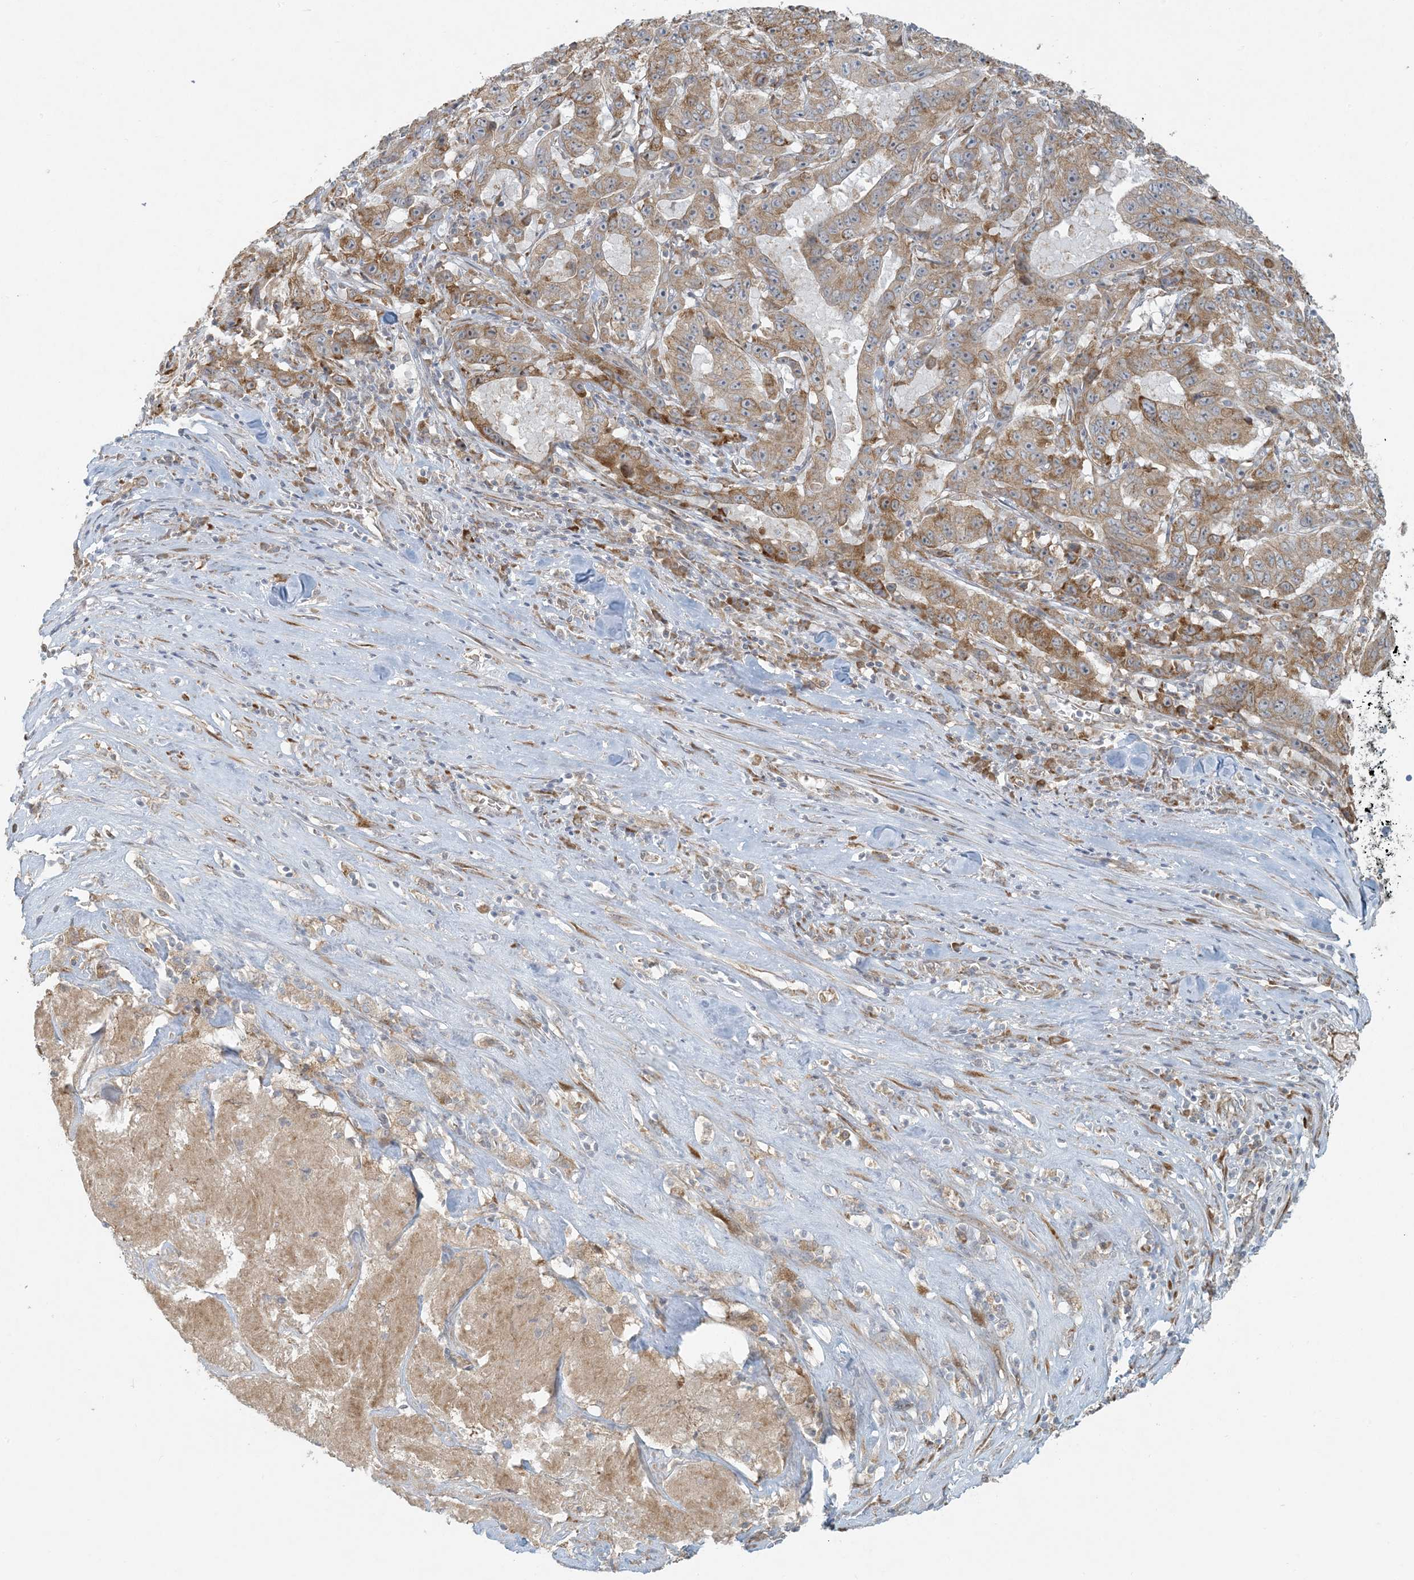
{"staining": {"intensity": "moderate", "quantity": ">75%", "location": "cytoplasmic/membranous"}, "tissue": "pancreatic cancer", "cell_type": "Tumor cells", "image_type": "cancer", "snomed": [{"axis": "morphology", "description": "Adenocarcinoma, NOS"}, {"axis": "topography", "description": "Pancreas"}], "caption": "A histopathology image of pancreatic cancer stained for a protein shows moderate cytoplasmic/membranous brown staining in tumor cells.", "gene": "HACL1", "patient": {"sex": "male", "age": 63}}